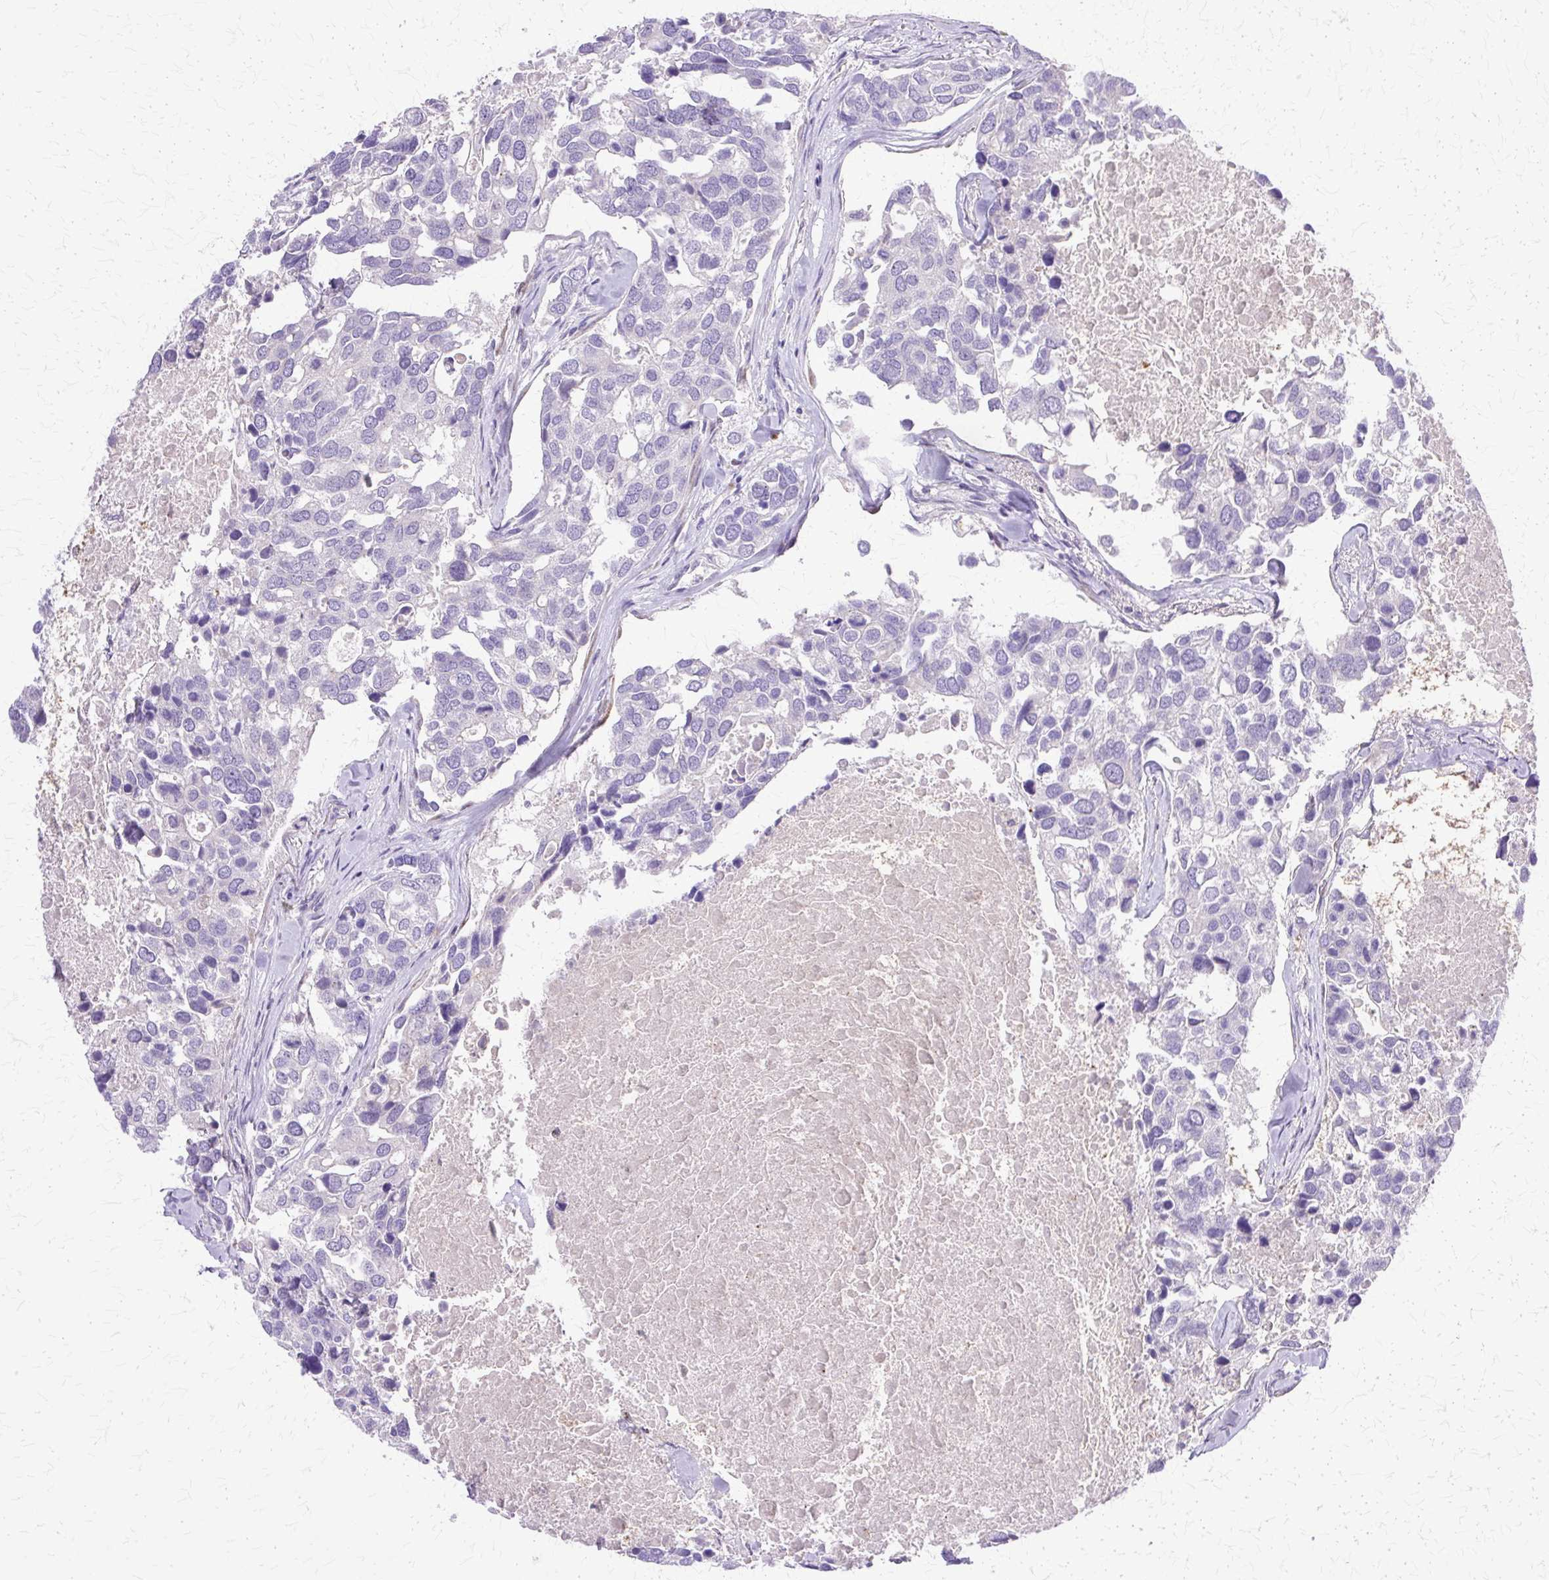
{"staining": {"intensity": "negative", "quantity": "none", "location": "none"}, "tissue": "breast cancer", "cell_type": "Tumor cells", "image_type": "cancer", "snomed": [{"axis": "morphology", "description": "Duct carcinoma"}, {"axis": "topography", "description": "Breast"}], "caption": "High magnification brightfield microscopy of breast cancer stained with DAB (brown) and counterstained with hematoxylin (blue): tumor cells show no significant positivity.", "gene": "TBC1D3G", "patient": {"sex": "female", "age": 83}}